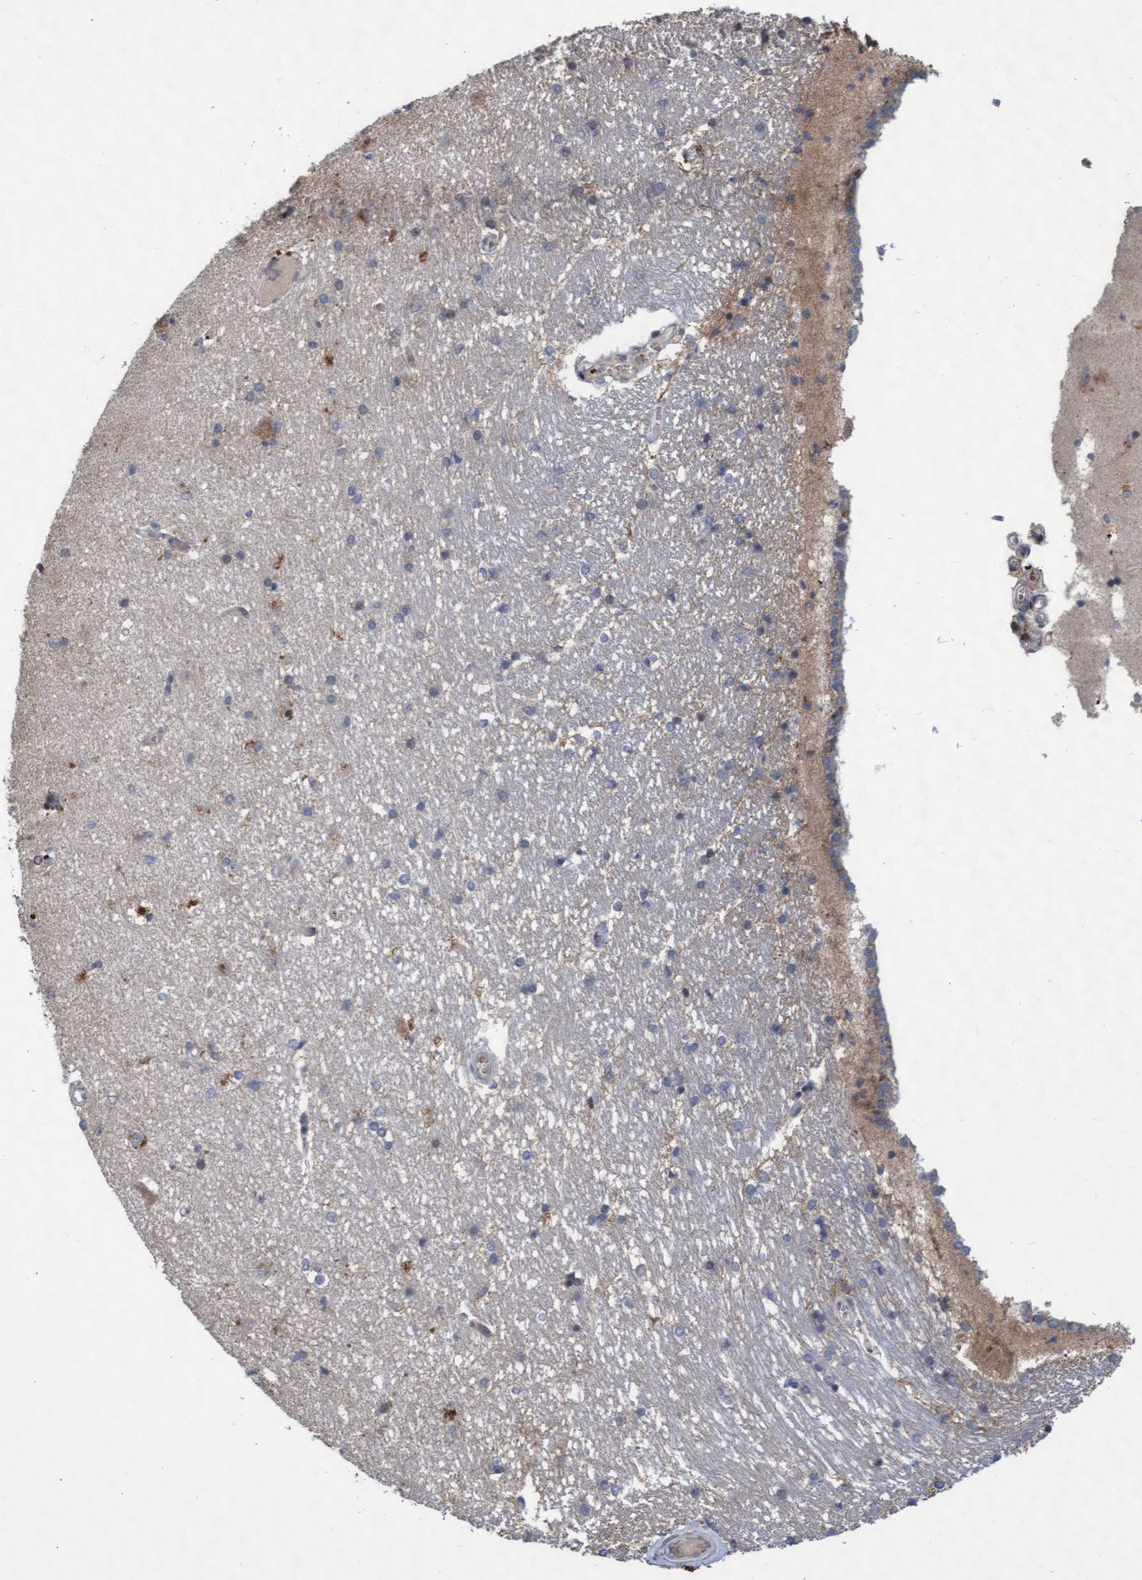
{"staining": {"intensity": "moderate", "quantity": "<25%", "location": "cytoplasmic/membranous"}, "tissue": "hippocampus", "cell_type": "Glial cells", "image_type": "normal", "snomed": [{"axis": "morphology", "description": "Normal tissue, NOS"}, {"axis": "topography", "description": "Hippocampus"}], "caption": "This micrograph exhibits benign hippocampus stained with immunohistochemistry to label a protein in brown. The cytoplasmic/membranous of glial cells show moderate positivity for the protein. Nuclei are counter-stained blue.", "gene": "KCNC2", "patient": {"sex": "male", "age": 45}}